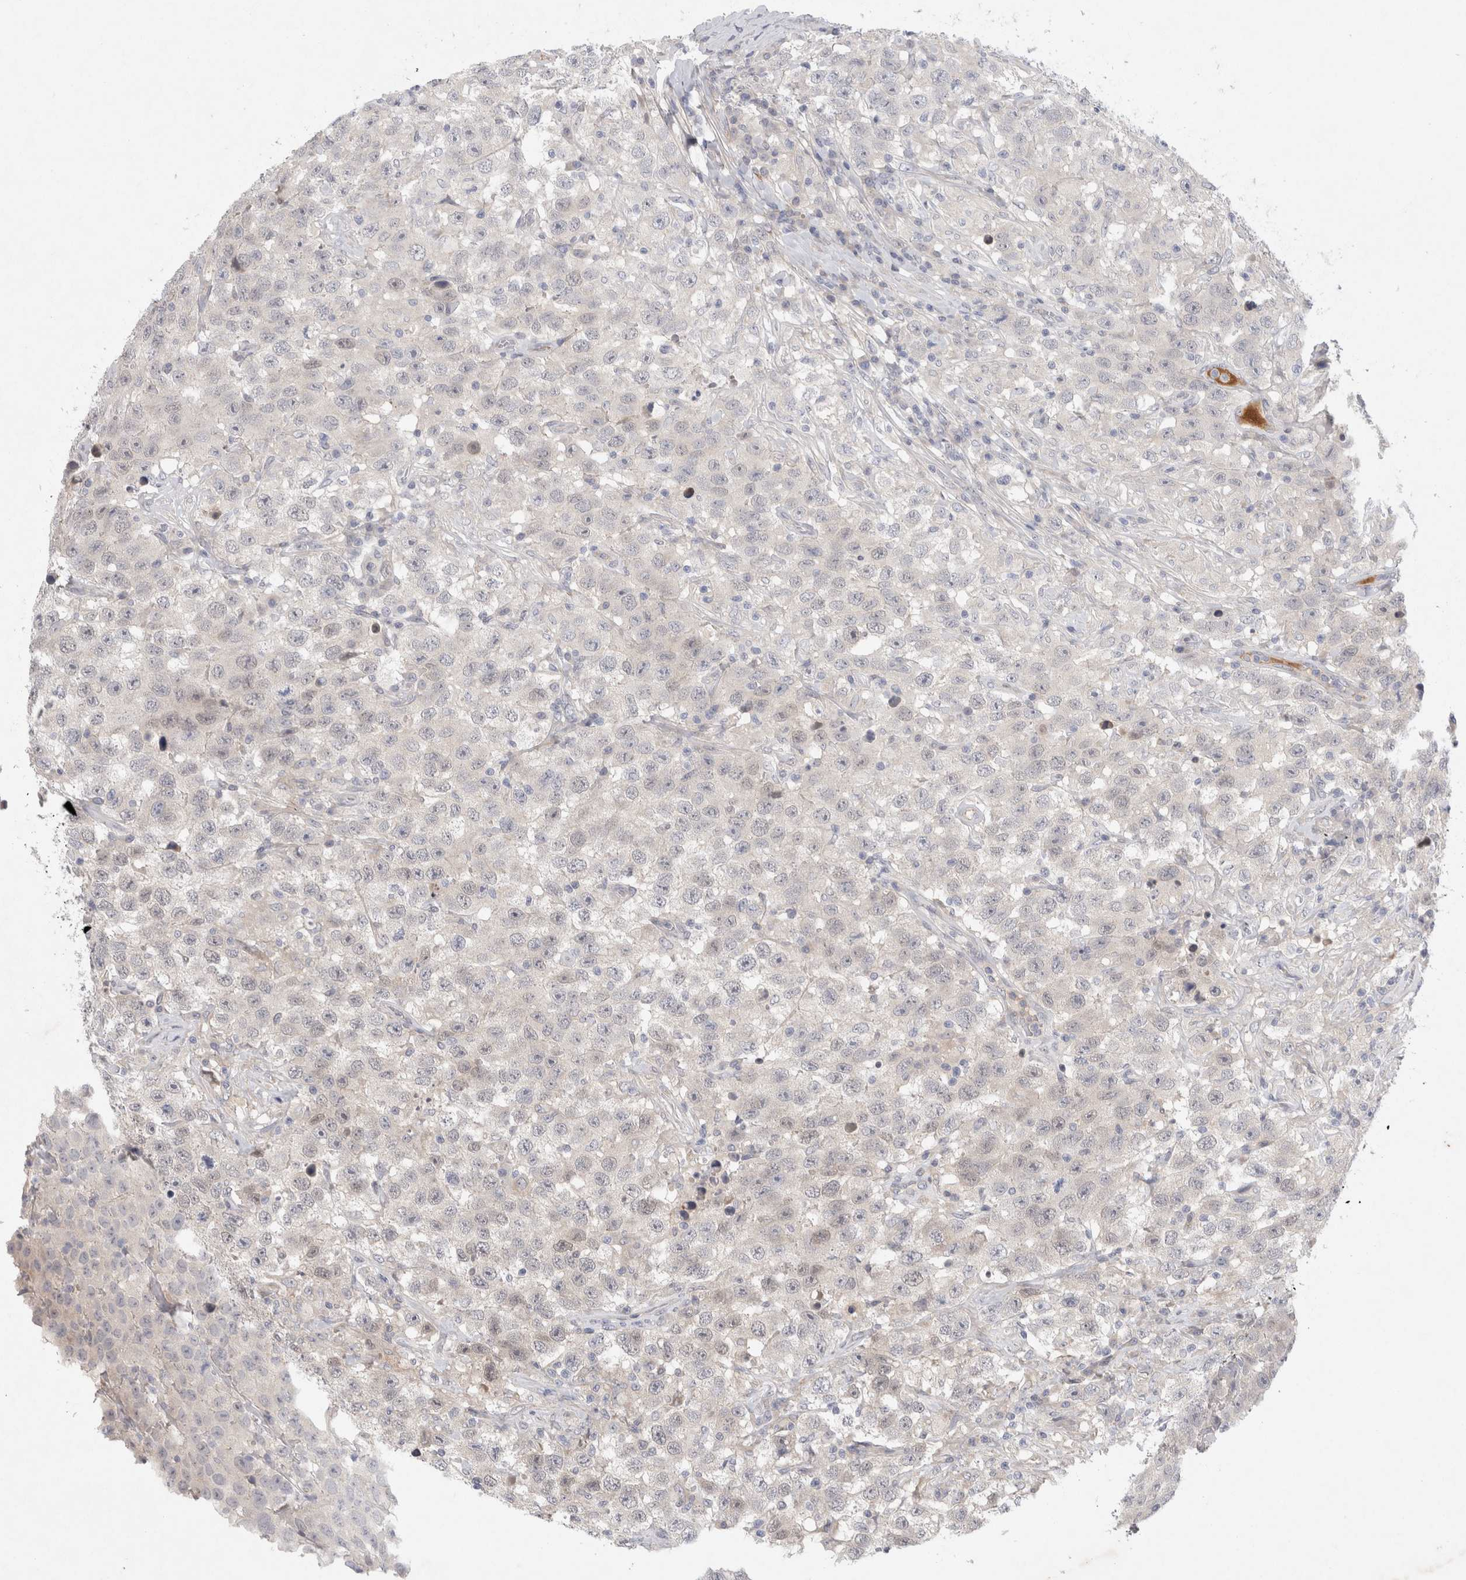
{"staining": {"intensity": "negative", "quantity": "none", "location": "none"}, "tissue": "testis cancer", "cell_type": "Tumor cells", "image_type": "cancer", "snomed": [{"axis": "morphology", "description": "Seminoma, NOS"}, {"axis": "topography", "description": "Testis"}], "caption": "Immunohistochemistry (IHC) micrograph of human seminoma (testis) stained for a protein (brown), which displays no staining in tumor cells. (Brightfield microscopy of DAB immunohistochemistry at high magnification).", "gene": "BZW2", "patient": {"sex": "male", "age": 41}}